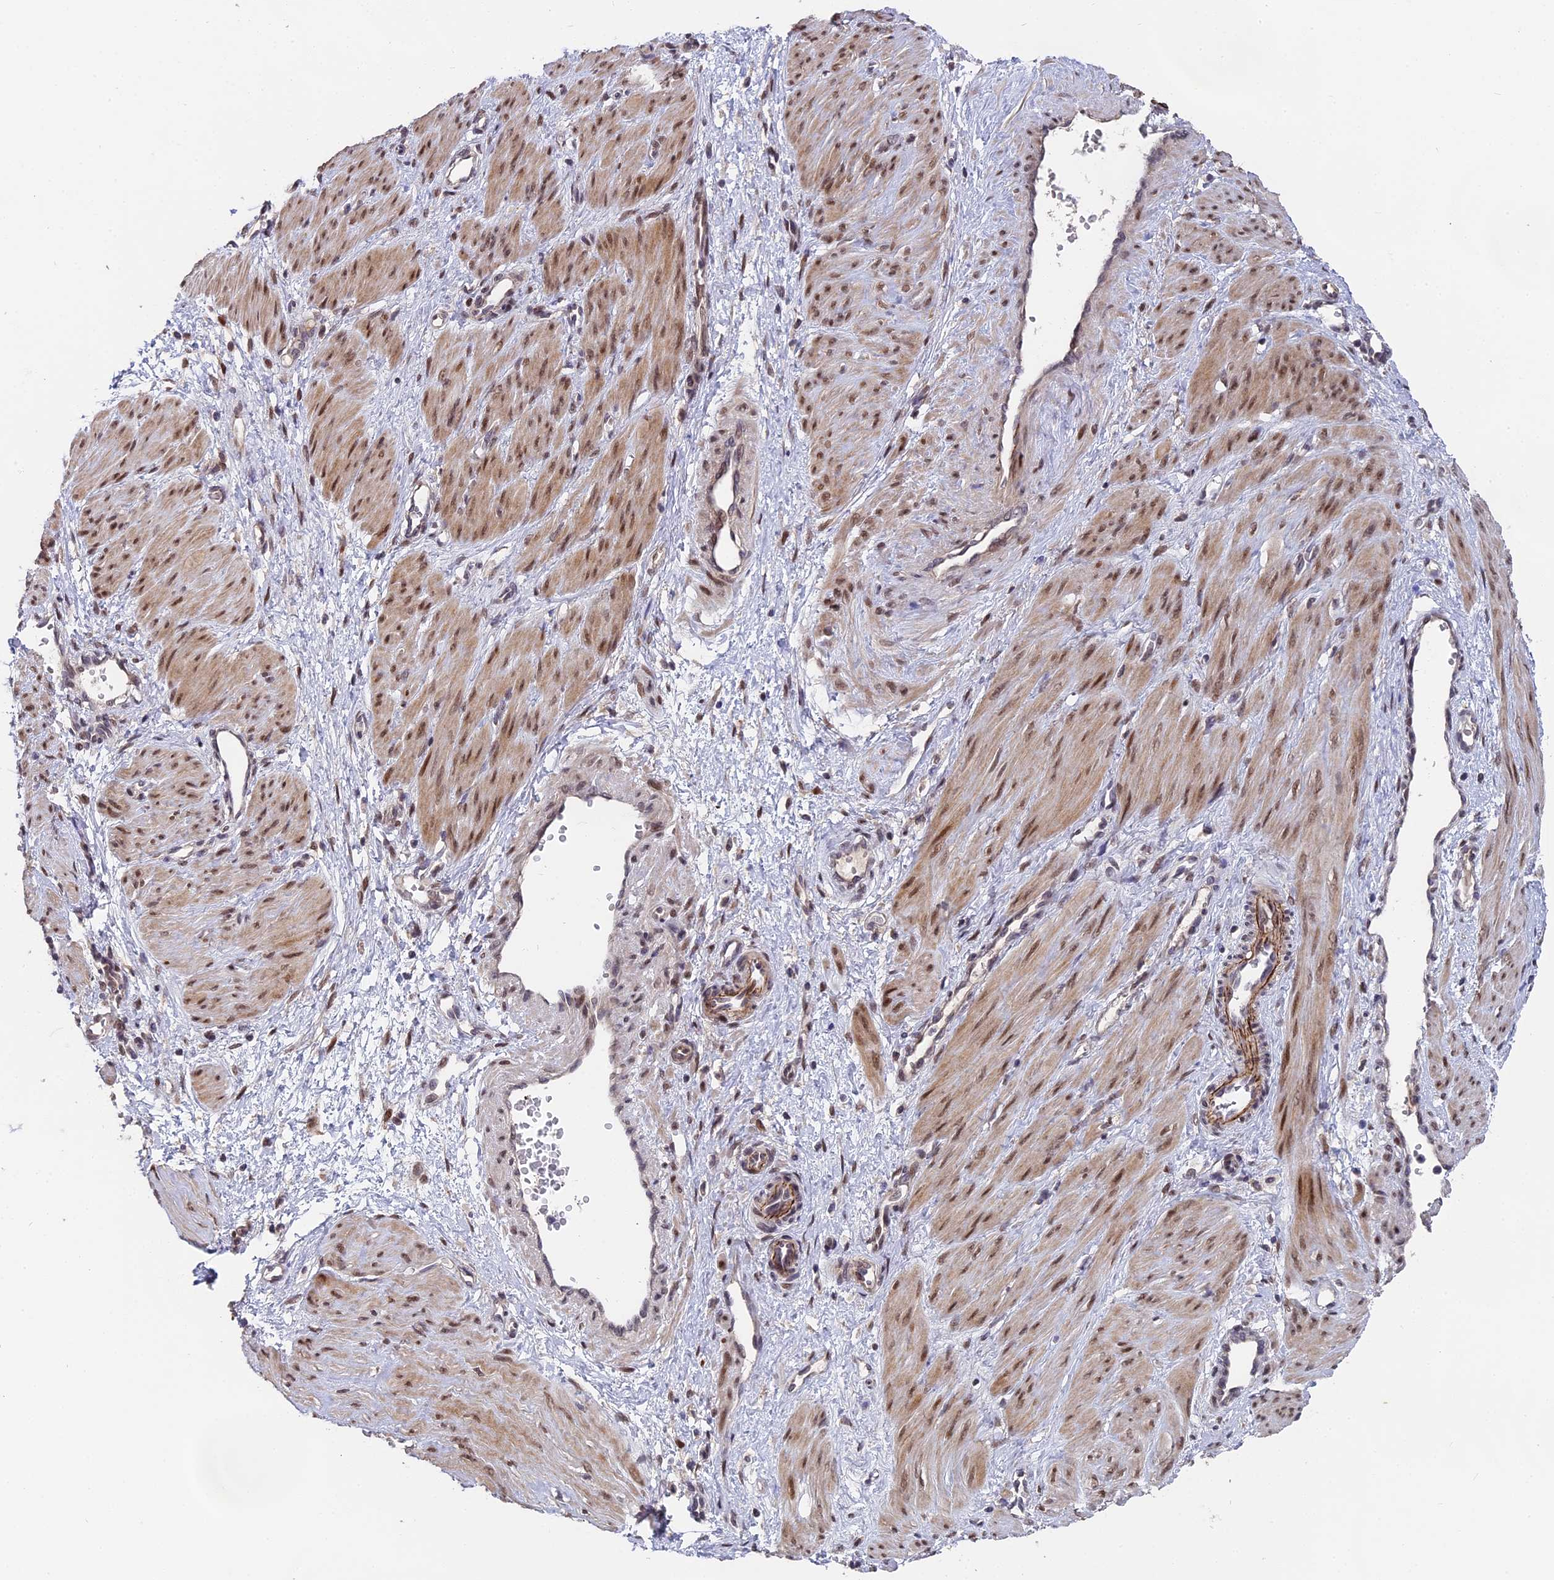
{"staining": {"intensity": "moderate", "quantity": ">75%", "location": "cytoplasmic/membranous,nuclear"}, "tissue": "smooth muscle", "cell_type": "Smooth muscle cells", "image_type": "normal", "snomed": [{"axis": "morphology", "description": "Normal tissue, NOS"}, {"axis": "topography", "description": "Endometrium"}], "caption": "IHC of benign human smooth muscle demonstrates medium levels of moderate cytoplasmic/membranous,nuclear positivity in about >75% of smooth muscle cells. (DAB (3,3'-diaminobenzidine) IHC with brightfield microscopy, high magnification).", "gene": "PYGO1", "patient": {"sex": "female", "age": 33}}